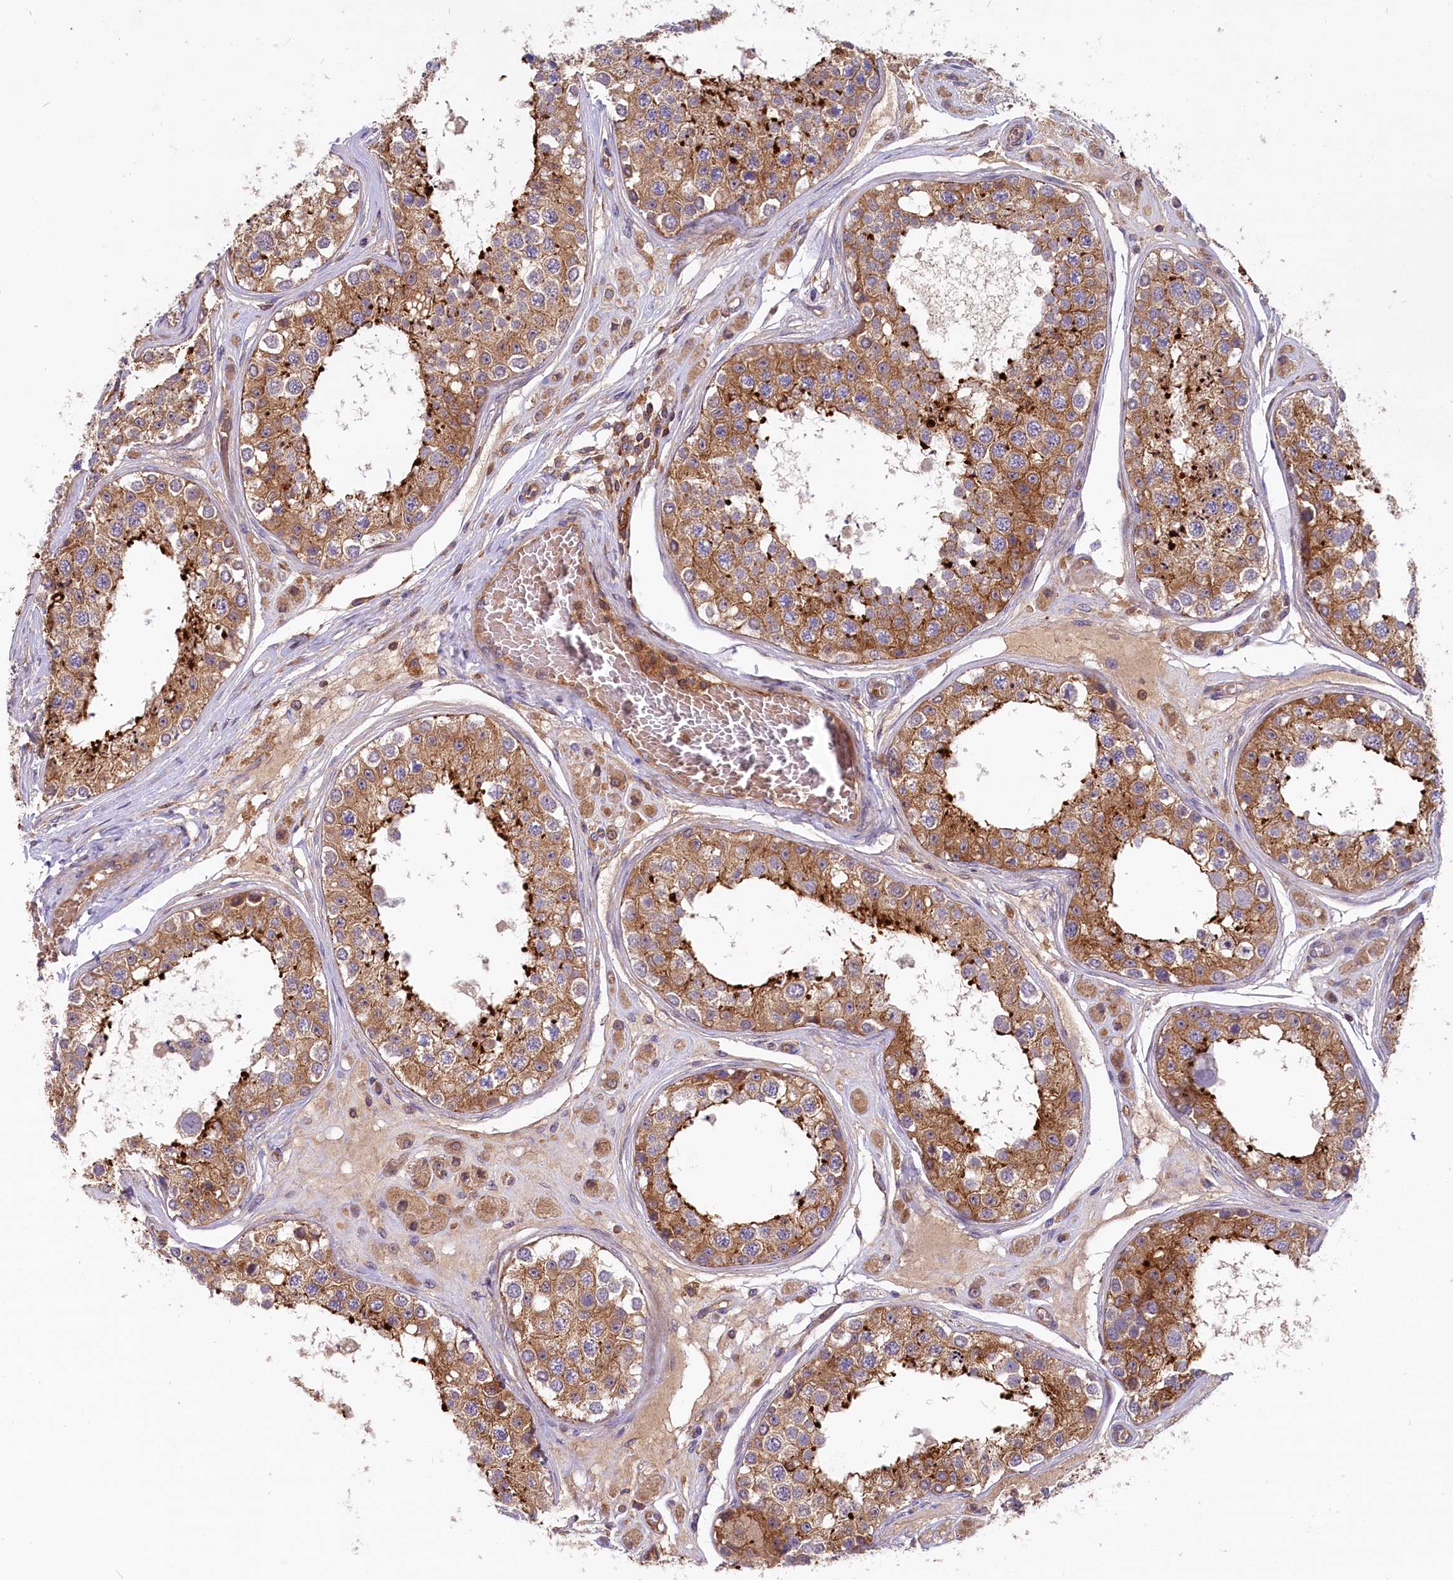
{"staining": {"intensity": "strong", "quantity": ">75%", "location": "cytoplasmic/membranous"}, "tissue": "testis", "cell_type": "Cells in seminiferous ducts", "image_type": "normal", "snomed": [{"axis": "morphology", "description": "Normal tissue, NOS"}, {"axis": "topography", "description": "Testis"}], "caption": "Immunohistochemistry (IHC) photomicrograph of benign testis stained for a protein (brown), which displays high levels of strong cytoplasmic/membranous expression in approximately >75% of cells in seminiferous ducts.", "gene": "MYO9B", "patient": {"sex": "male", "age": 25}}